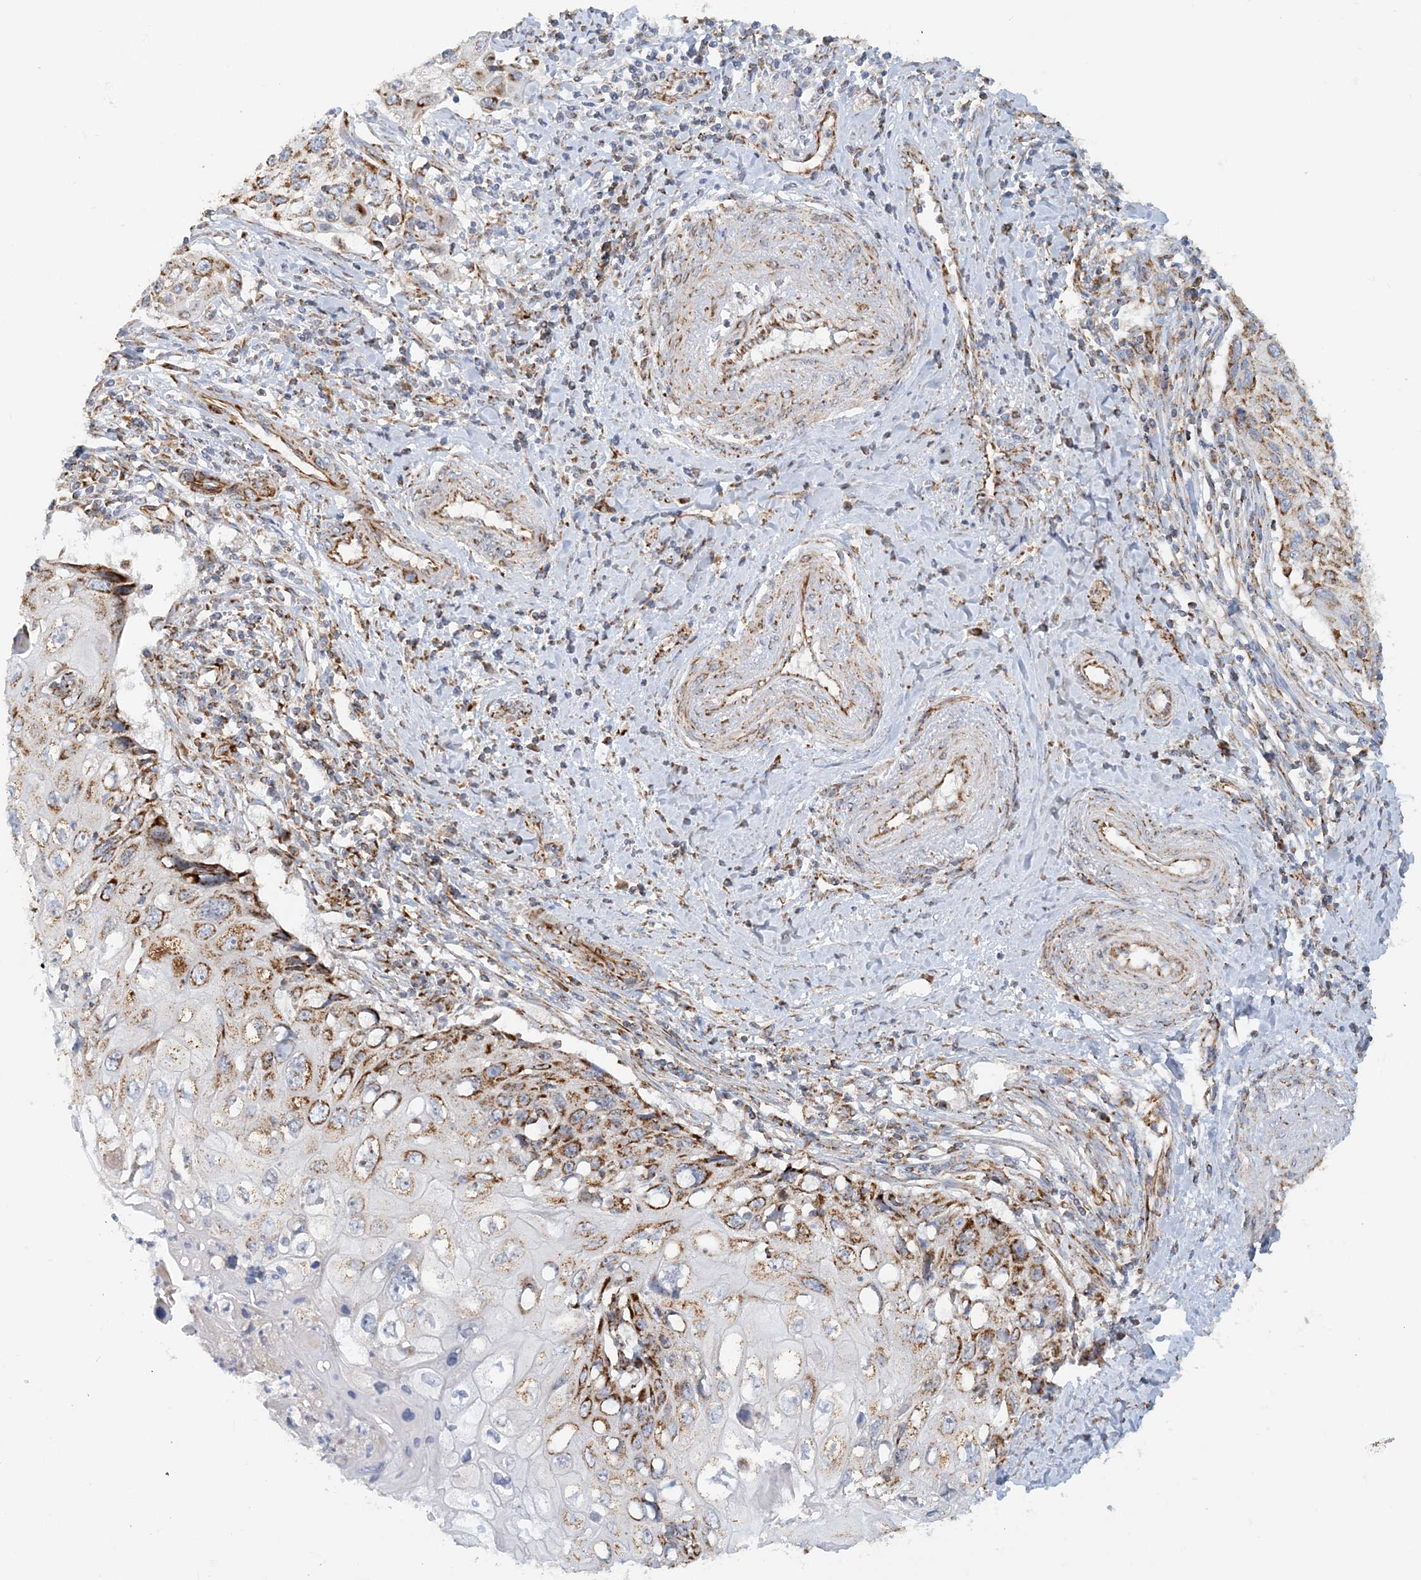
{"staining": {"intensity": "strong", "quantity": "25%-75%", "location": "cytoplasmic/membranous"}, "tissue": "cervical cancer", "cell_type": "Tumor cells", "image_type": "cancer", "snomed": [{"axis": "morphology", "description": "Squamous cell carcinoma, NOS"}, {"axis": "topography", "description": "Cervix"}], "caption": "High-magnification brightfield microscopy of cervical cancer (squamous cell carcinoma) stained with DAB (3,3'-diaminobenzidine) (brown) and counterstained with hematoxylin (blue). tumor cells exhibit strong cytoplasmic/membranous staining is seen in about25%-75% of cells. (IHC, brightfield microscopy, high magnification).", "gene": "COA3", "patient": {"sex": "female", "age": 70}}